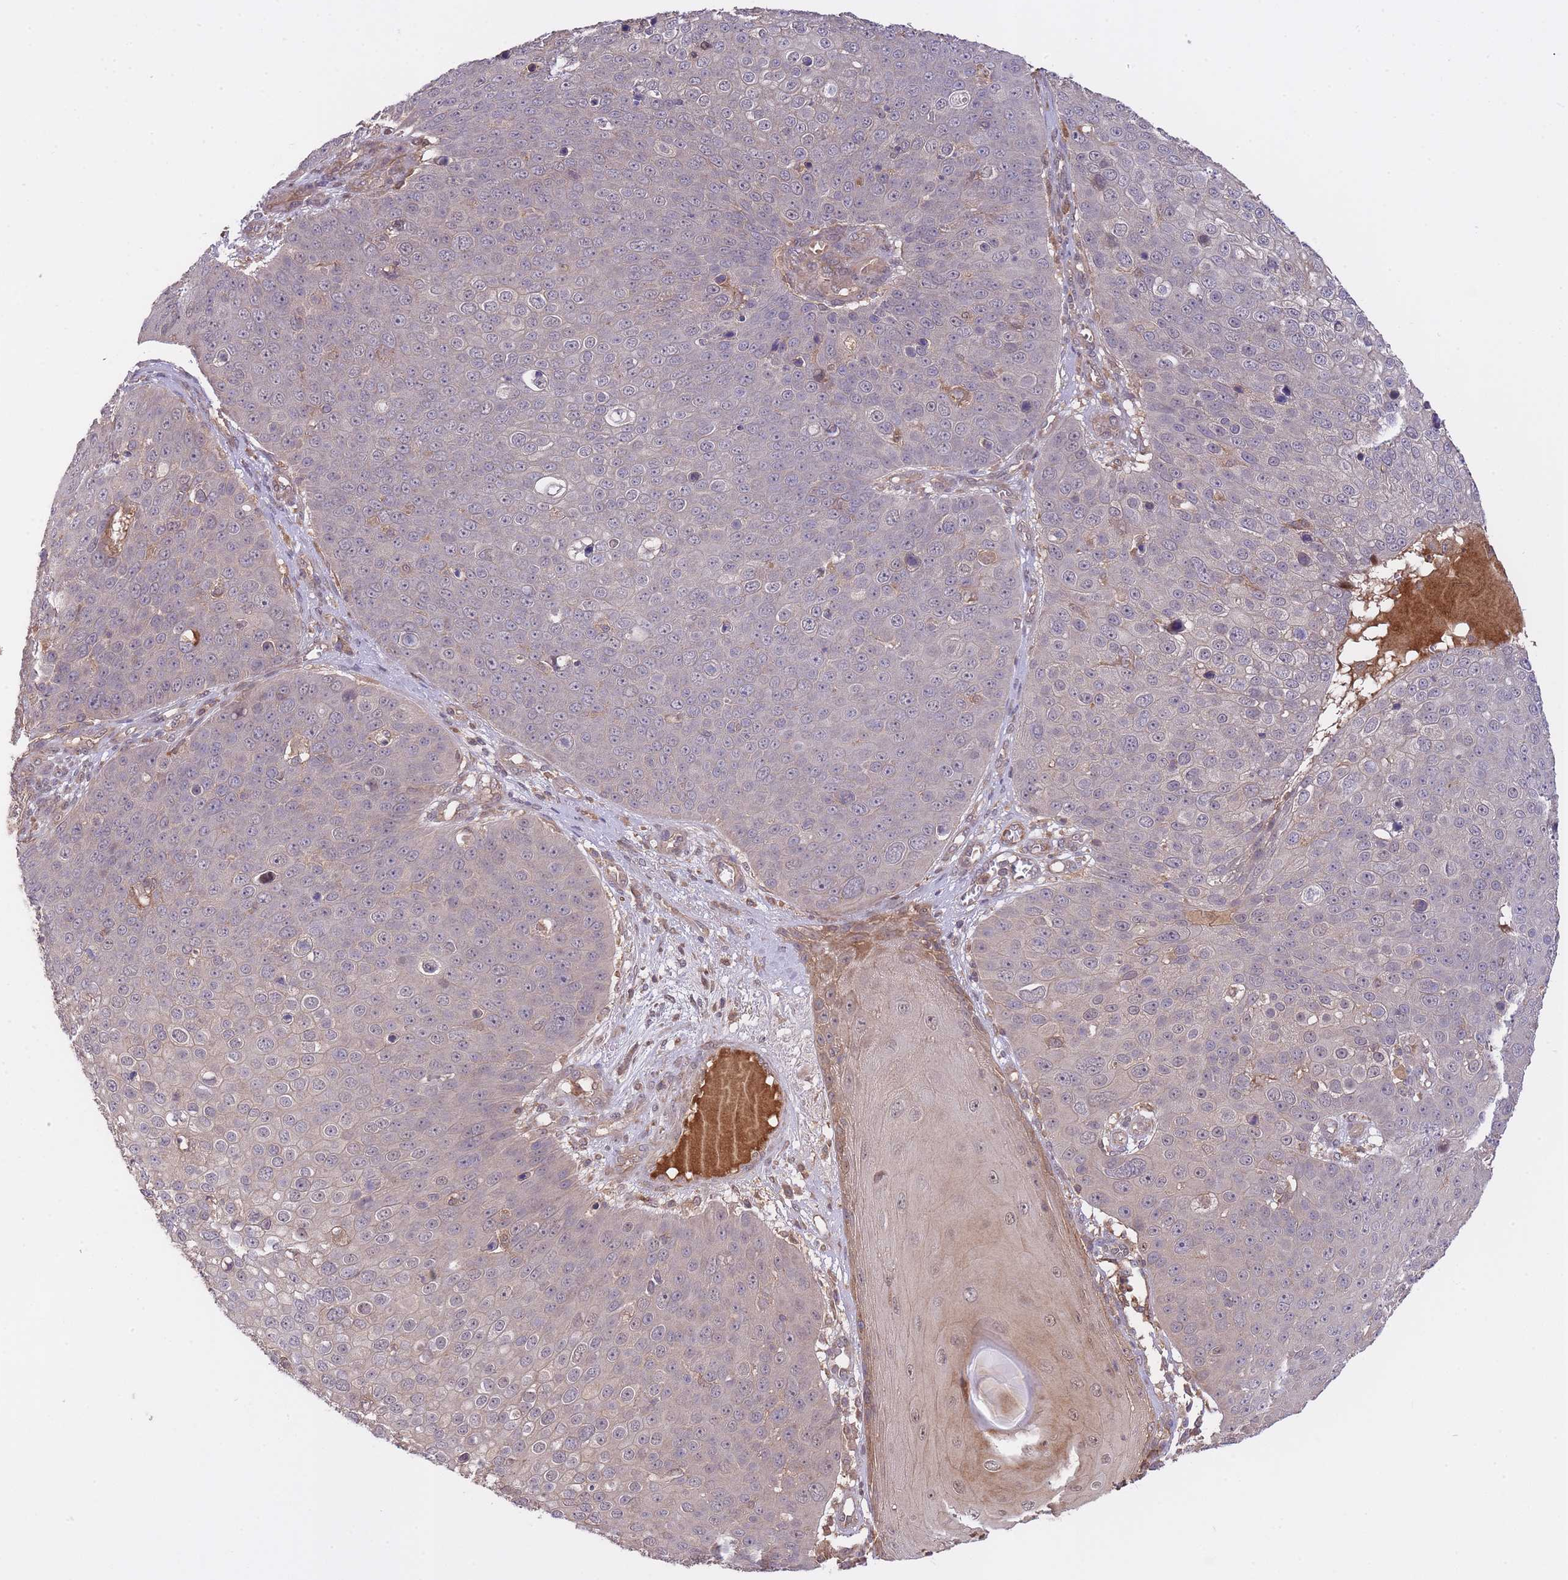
{"staining": {"intensity": "negative", "quantity": "none", "location": "none"}, "tissue": "skin cancer", "cell_type": "Tumor cells", "image_type": "cancer", "snomed": [{"axis": "morphology", "description": "Squamous cell carcinoma, NOS"}, {"axis": "topography", "description": "Skin"}], "caption": "DAB (3,3'-diaminobenzidine) immunohistochemical staining of human skin cancer exhibits no significant positivity in tumor cells. The staining was performed using DAB (3,3'-diaminobenzidine) to visualize the protein expression in brown, while the nuclei were stained in blue with hematoxylin (Magnification: 20x).", "gene": "ZNF304", "patient": {"sex": "male", "age": 71}}